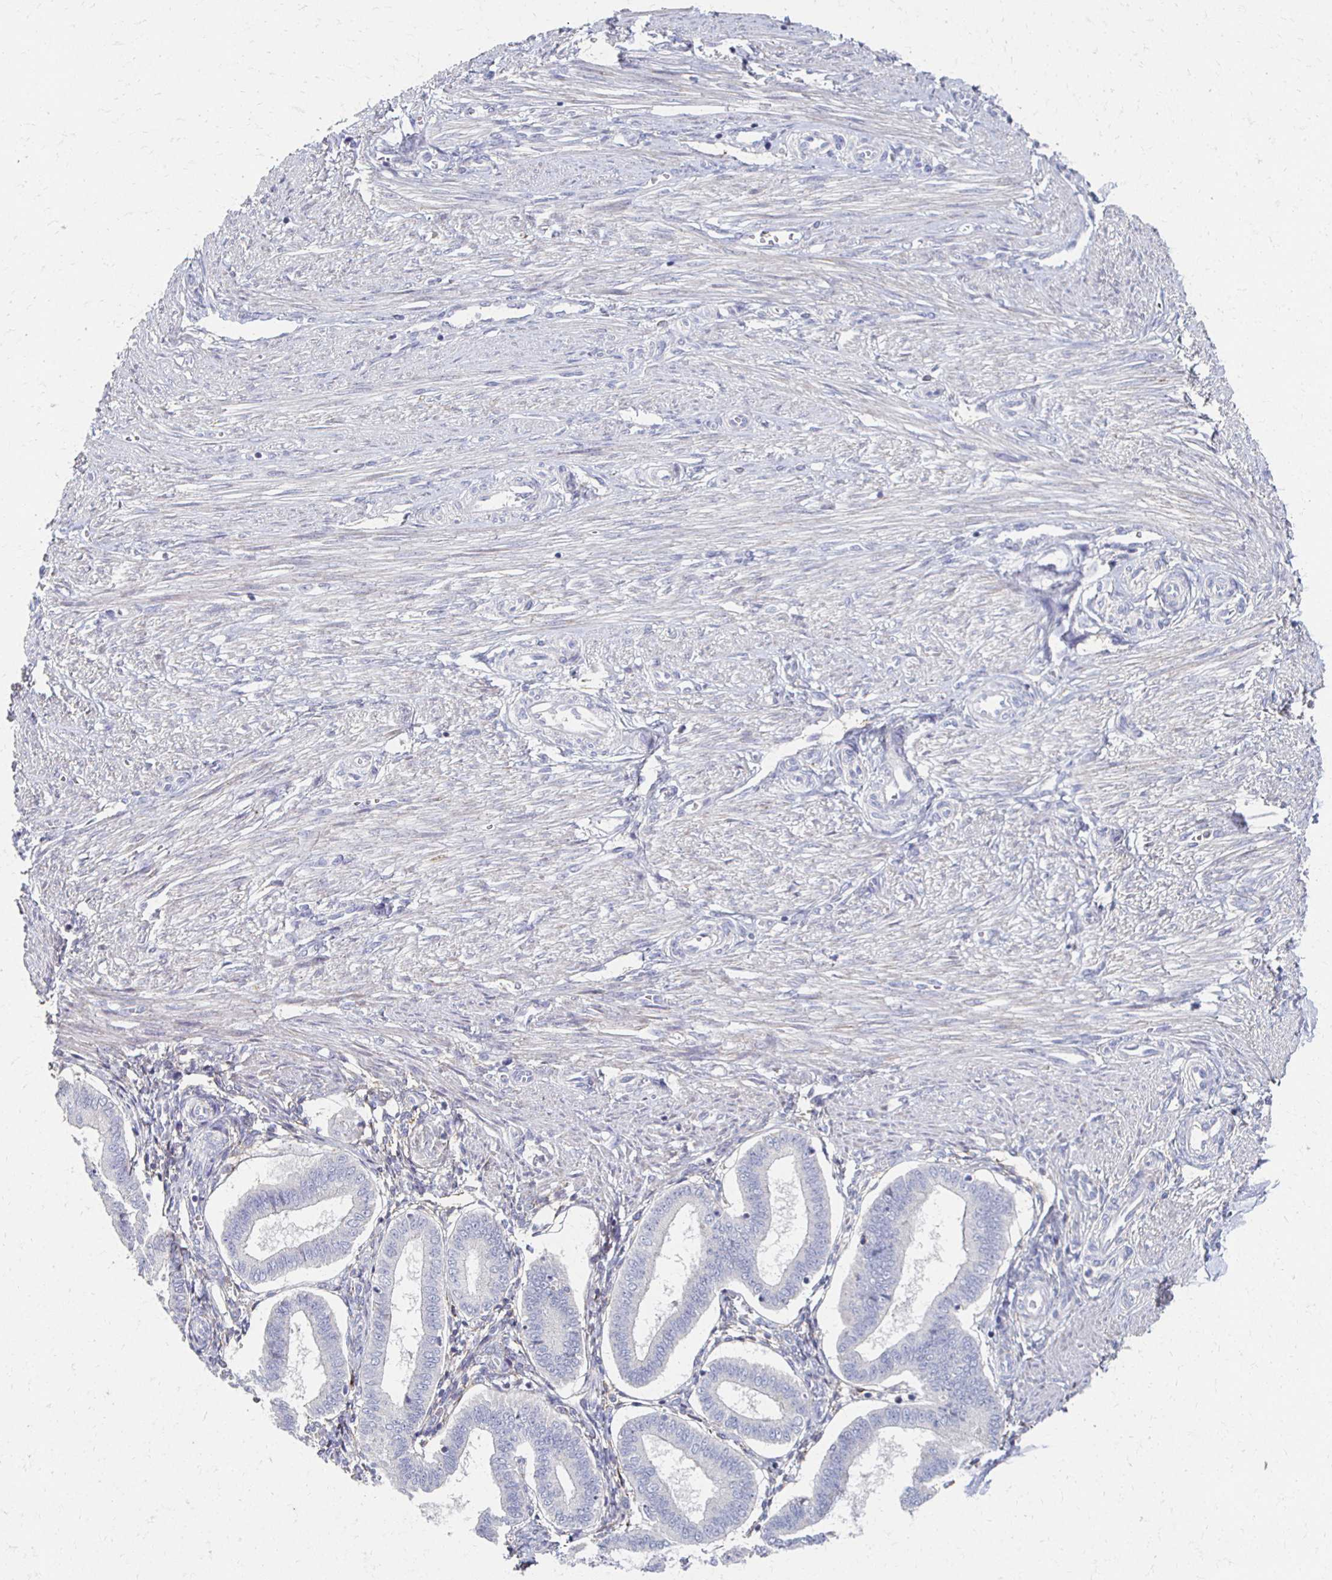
{"staining": {"intensity": "negative", "quantity": "none", "location": "none"}, "tissue": "endometrium", "cell_type": "Cells in endometrial stroma", "image_type": "normal", "snomed": [{"axis": "morphology", "description": "Normal tissue, NOS"}, {"axis": "topography", "description": "Endometrium"}], "caption": "An IHC image of benign endometrium is shown. There is no staining in cells in endometrial stroma of endometrium.", "gene": "CX3CR1", "patient": {"sex": "female", "age": 24}}